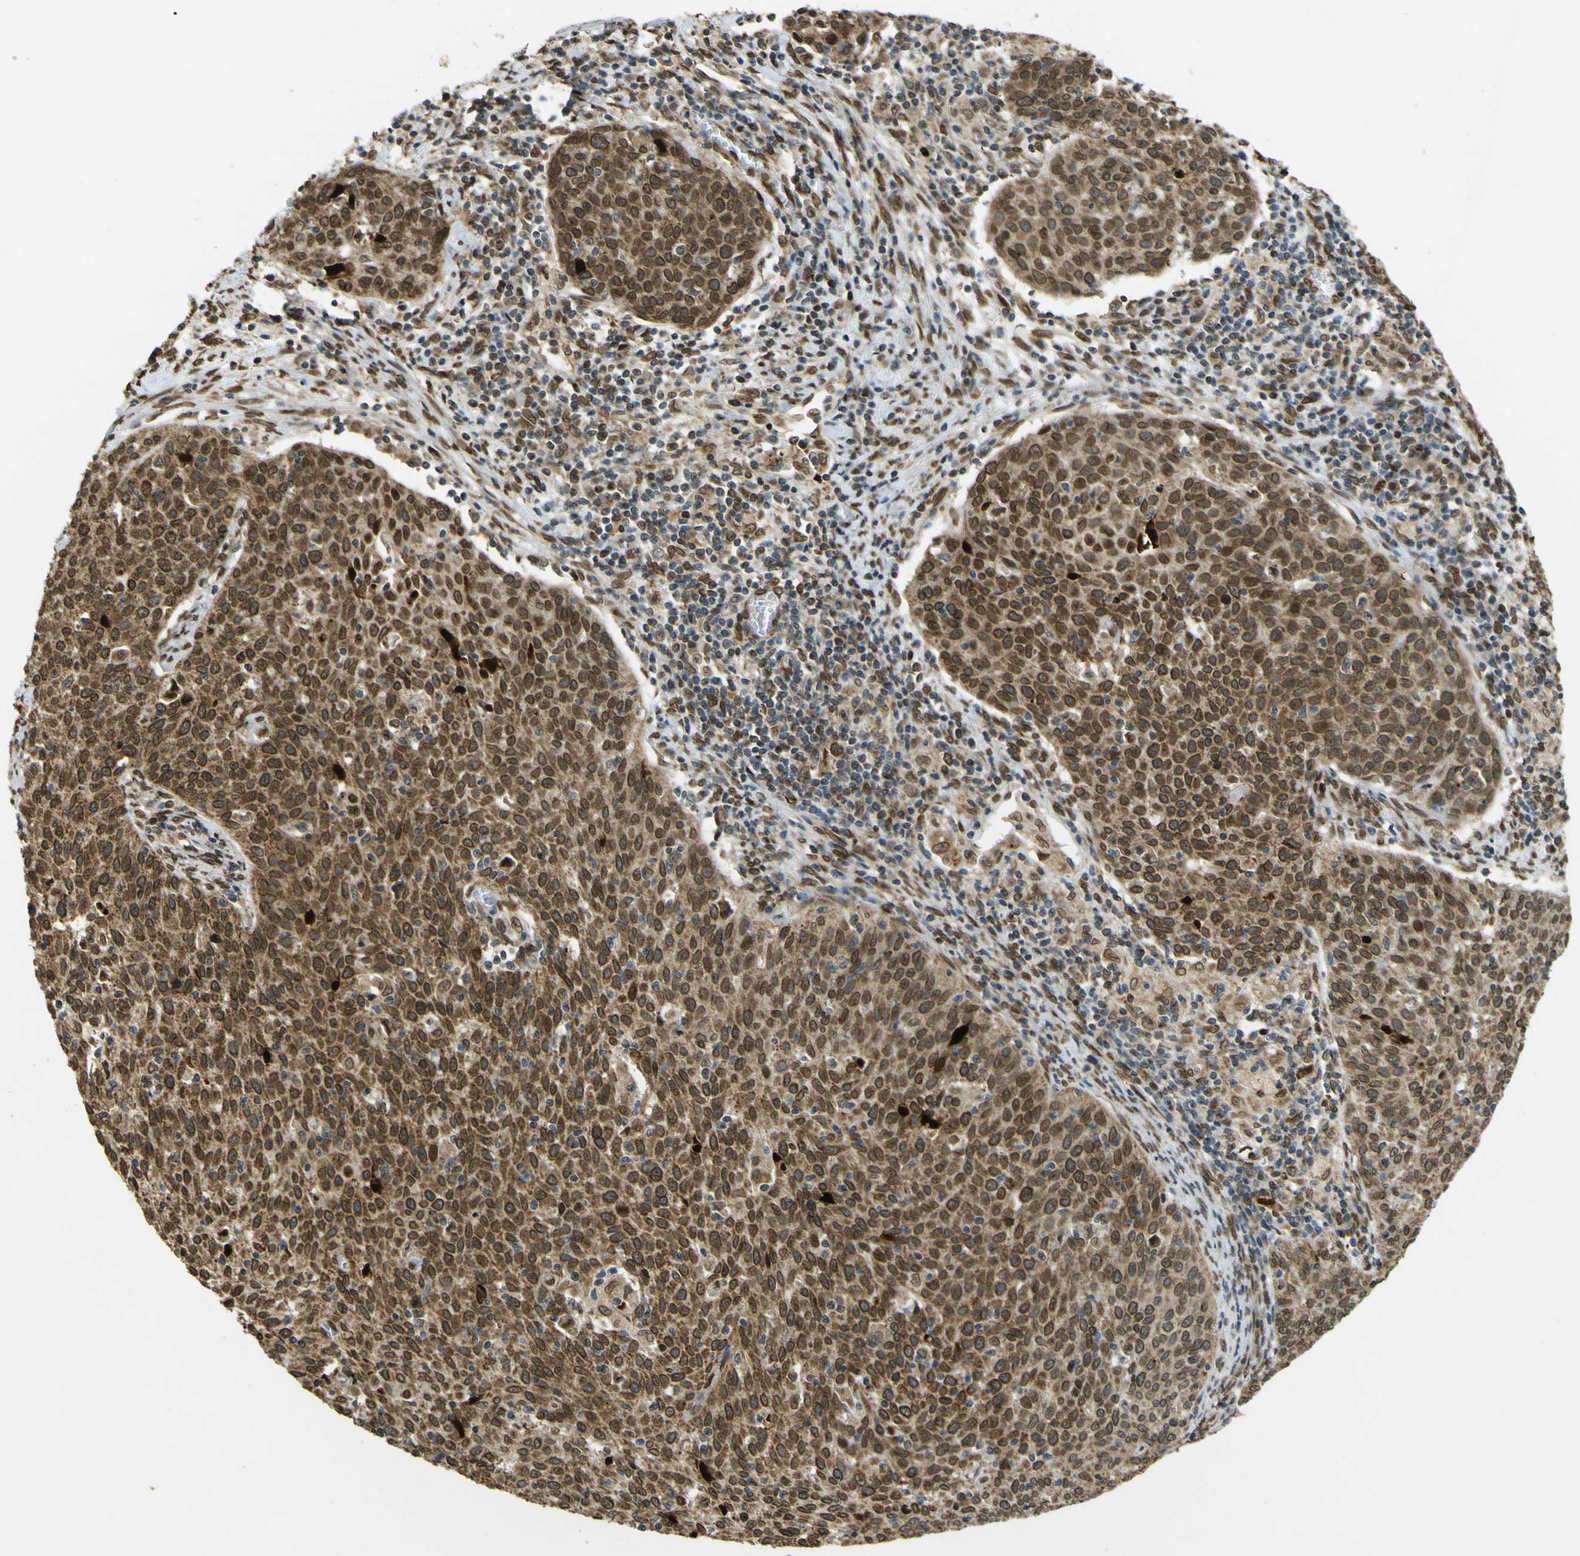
{"staining": {"intensity": "moderate", "quantity": ">75%", "location": "cytoplasmic/membranous,nuclear"}, "tissue": "cervical cancer", "cell_type": "Tumor cells", "image_type": "cancer", "snomed": [{"axis": "morphology", "description": "Squamous cell carcinoma, NOS"}, {"axis": "topography", "description": "Cervix"}], "caption": "Protein staining exhibits moderate cytoplasmic/membranous and nuclear positivity in approximately >75% of tumor cells in cervical cancer.", "gene": "GALNT1", "patient": {"sex": "female", "age": 38}}